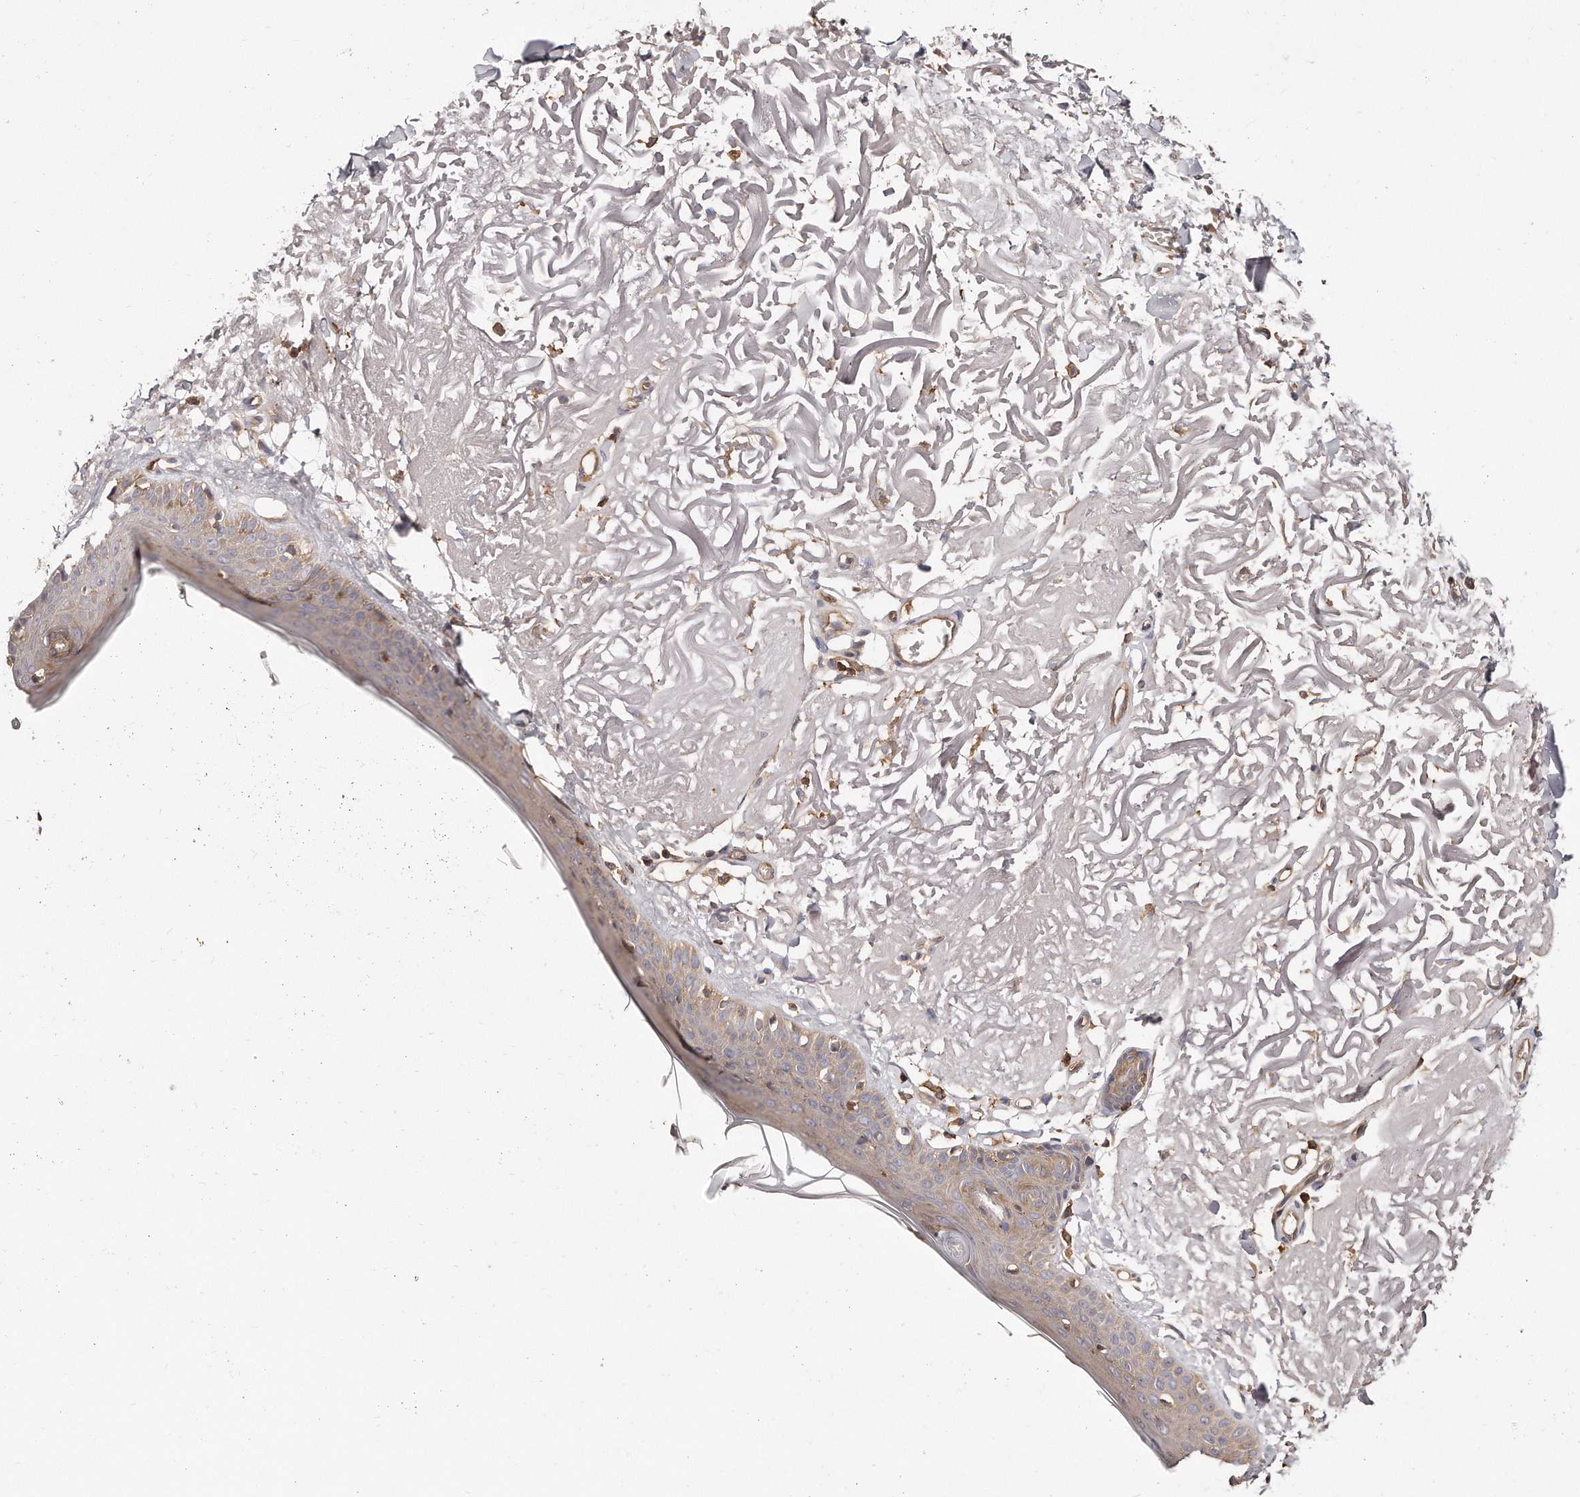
{"staining": {"intensity": "moderate", "quantity": ">75%", "location": "cytoplasmic/membranous"}, "tissue": "skin", "cell_type": "Fibroblasts", "image_type": "normal", "snomed": [{"axis": "morphology", "description": "Normal tissue, NOS"}, {"axis": "topography", "description": "Skin"}, {"axis": "topography", "description": "Skeletal muscle"}], "caption": "High-power microscopy captured an IHC histopathology image of normal skin, revealing moderate cytoplasmic/membranous expression in about >75% of fibroblasts. Immunohistochemistry stains the protein in brown and the nuclei are stained blue.", "gene": "CAP1", "patient": {"sex": "male", "age": 83}}